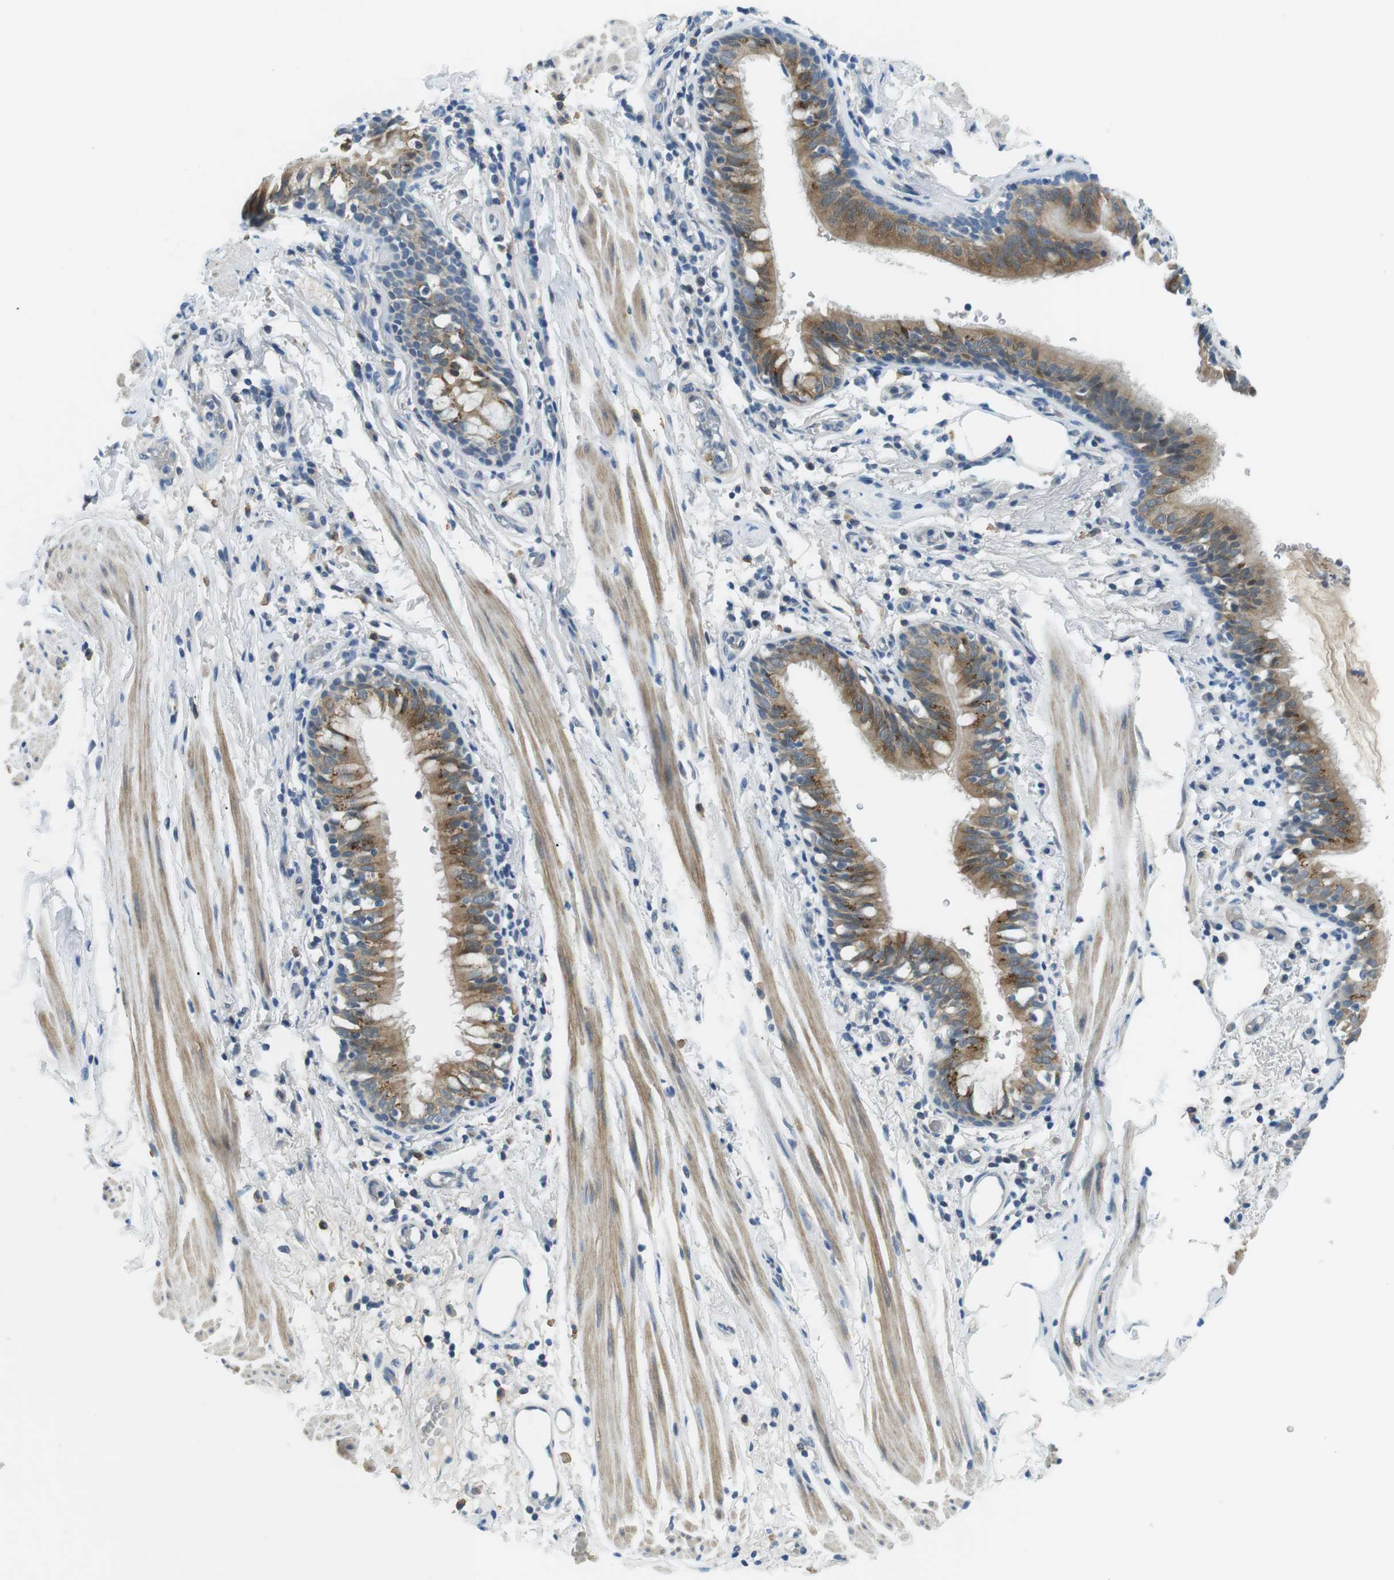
{"staining": {"intensity": "moderate", "quantity": "25%-75%", "location": "cytoplasmic/membranous"}, "tissue": "bronchus", "cell_type": "Respiratory epithelial cells", "image_type": "normal", "snomed": [{"axis": "morphology", "description": "Normal tissue, NOS"}, {"axis": "morphology", "description": "Inflammation, NOS"}, {"axis": "topography", "description": "Cartilage tissue"}, {"axis": "topography", "description": "Bronchus"}], "caption": "Immunohistochemistry staining of unremarkable bronchus, which displays medium levels of moderate cytoplasmic/membranous positivity in about 25%-75% of respiratory epithelial cells indicating moderate cytoplasmic/membranous protein expression. The staining was performed using DAB (3,3'-diaminobenzidine) (brown) for protein detection and nuclei were counterstained in hematoxylin (blue).", "gene": "WSCD1", "patient": {"sex": "male", "age": 77}}